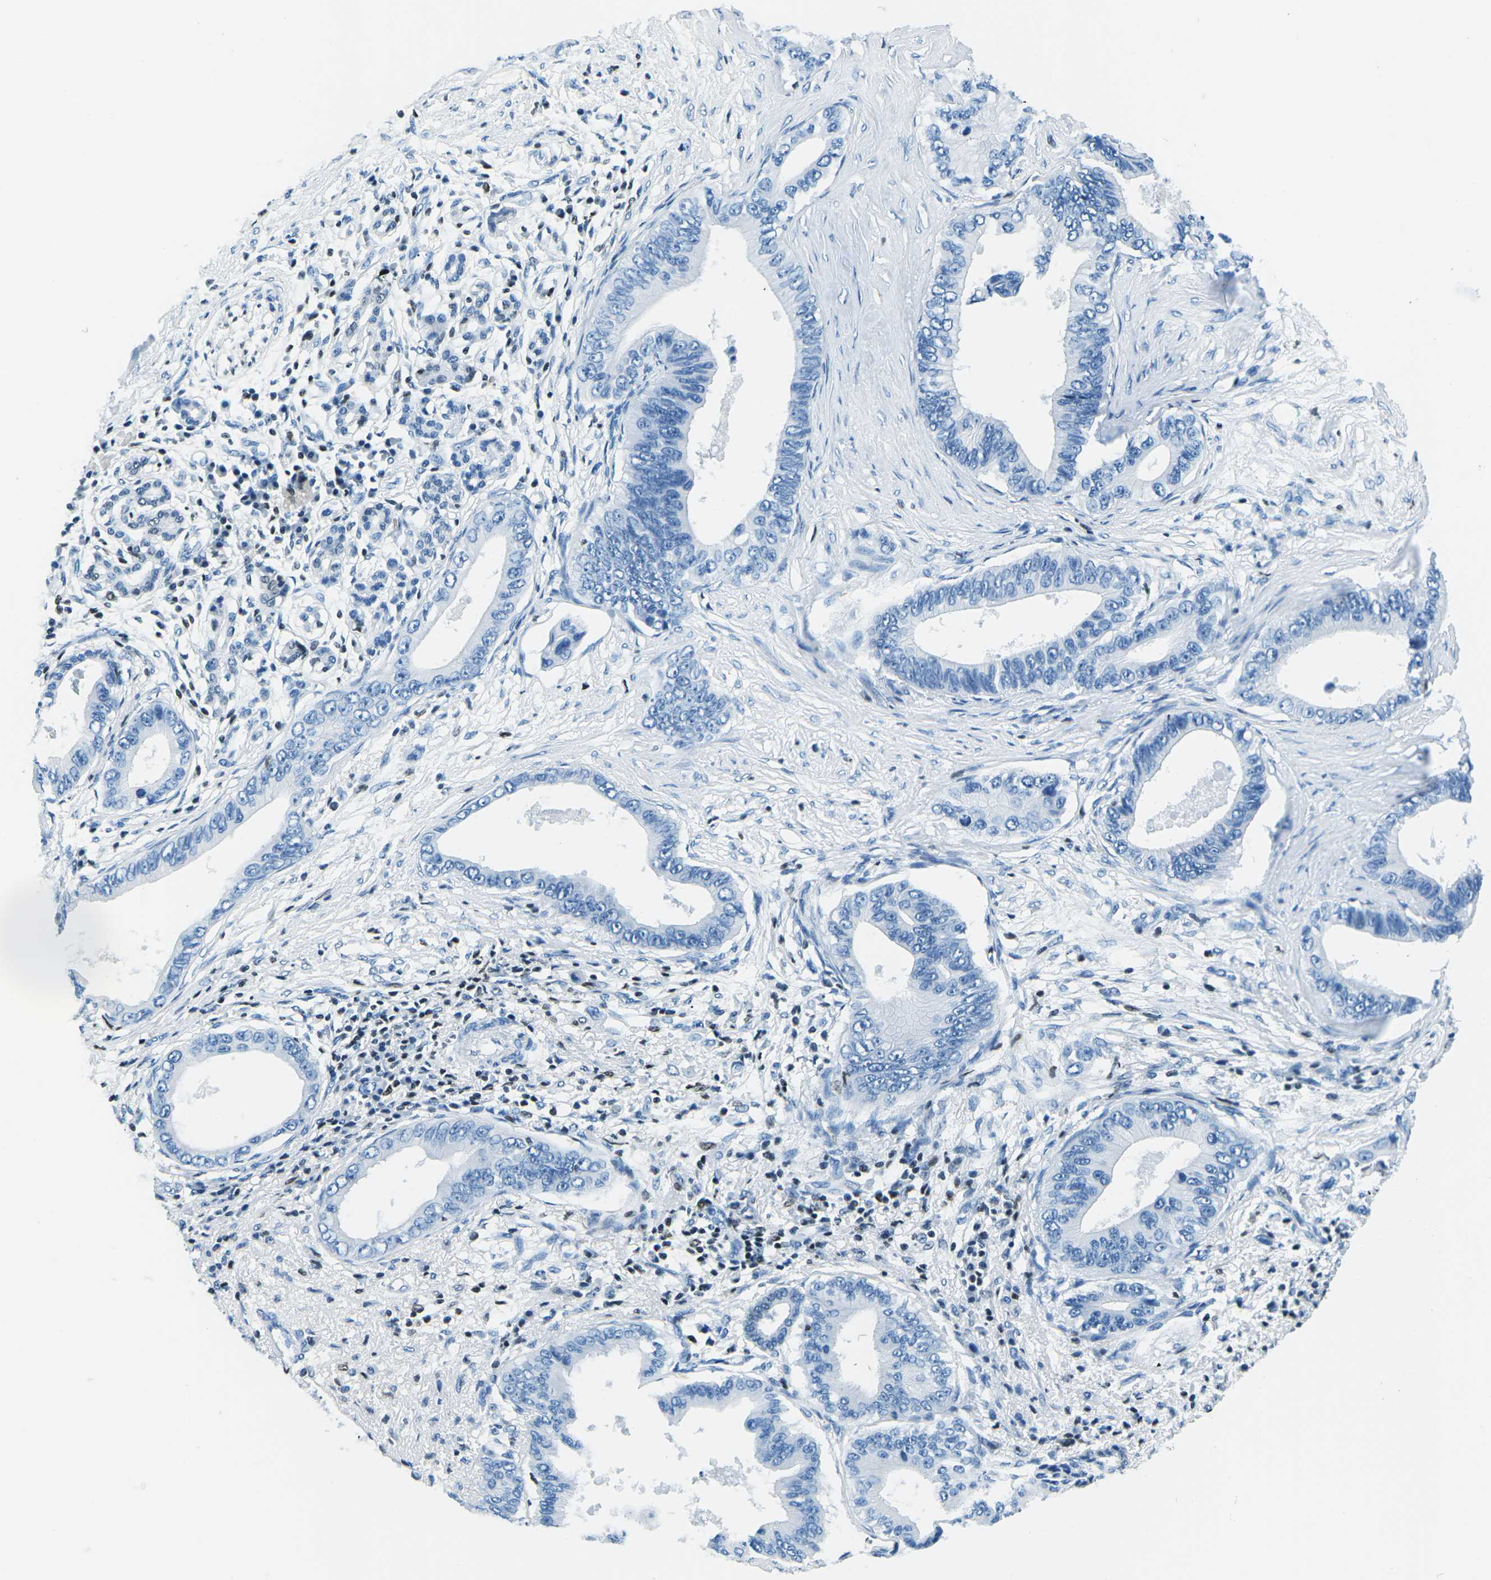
{"staining": {"intensity": "negative", "quantity": "none", "location": "none"}, "tissue": "pancreatic cancer", "cell_type": "Tumor cells", "image_type": "cancer", "snomed": [{"axis": "morphology", "description": "Adenocarcinoma, NOS"}, {"axis": "topography", "description": "Pancreas"}], "caption": "An immunohistochemistry (IHC) micrograph of pancreatic adenocarcinoma is shown. There is no staining in tumor cells of pancreatic adenocarcinoma.", "gene": "CELF2", "patient": {"sex": "male", "age": 77}}